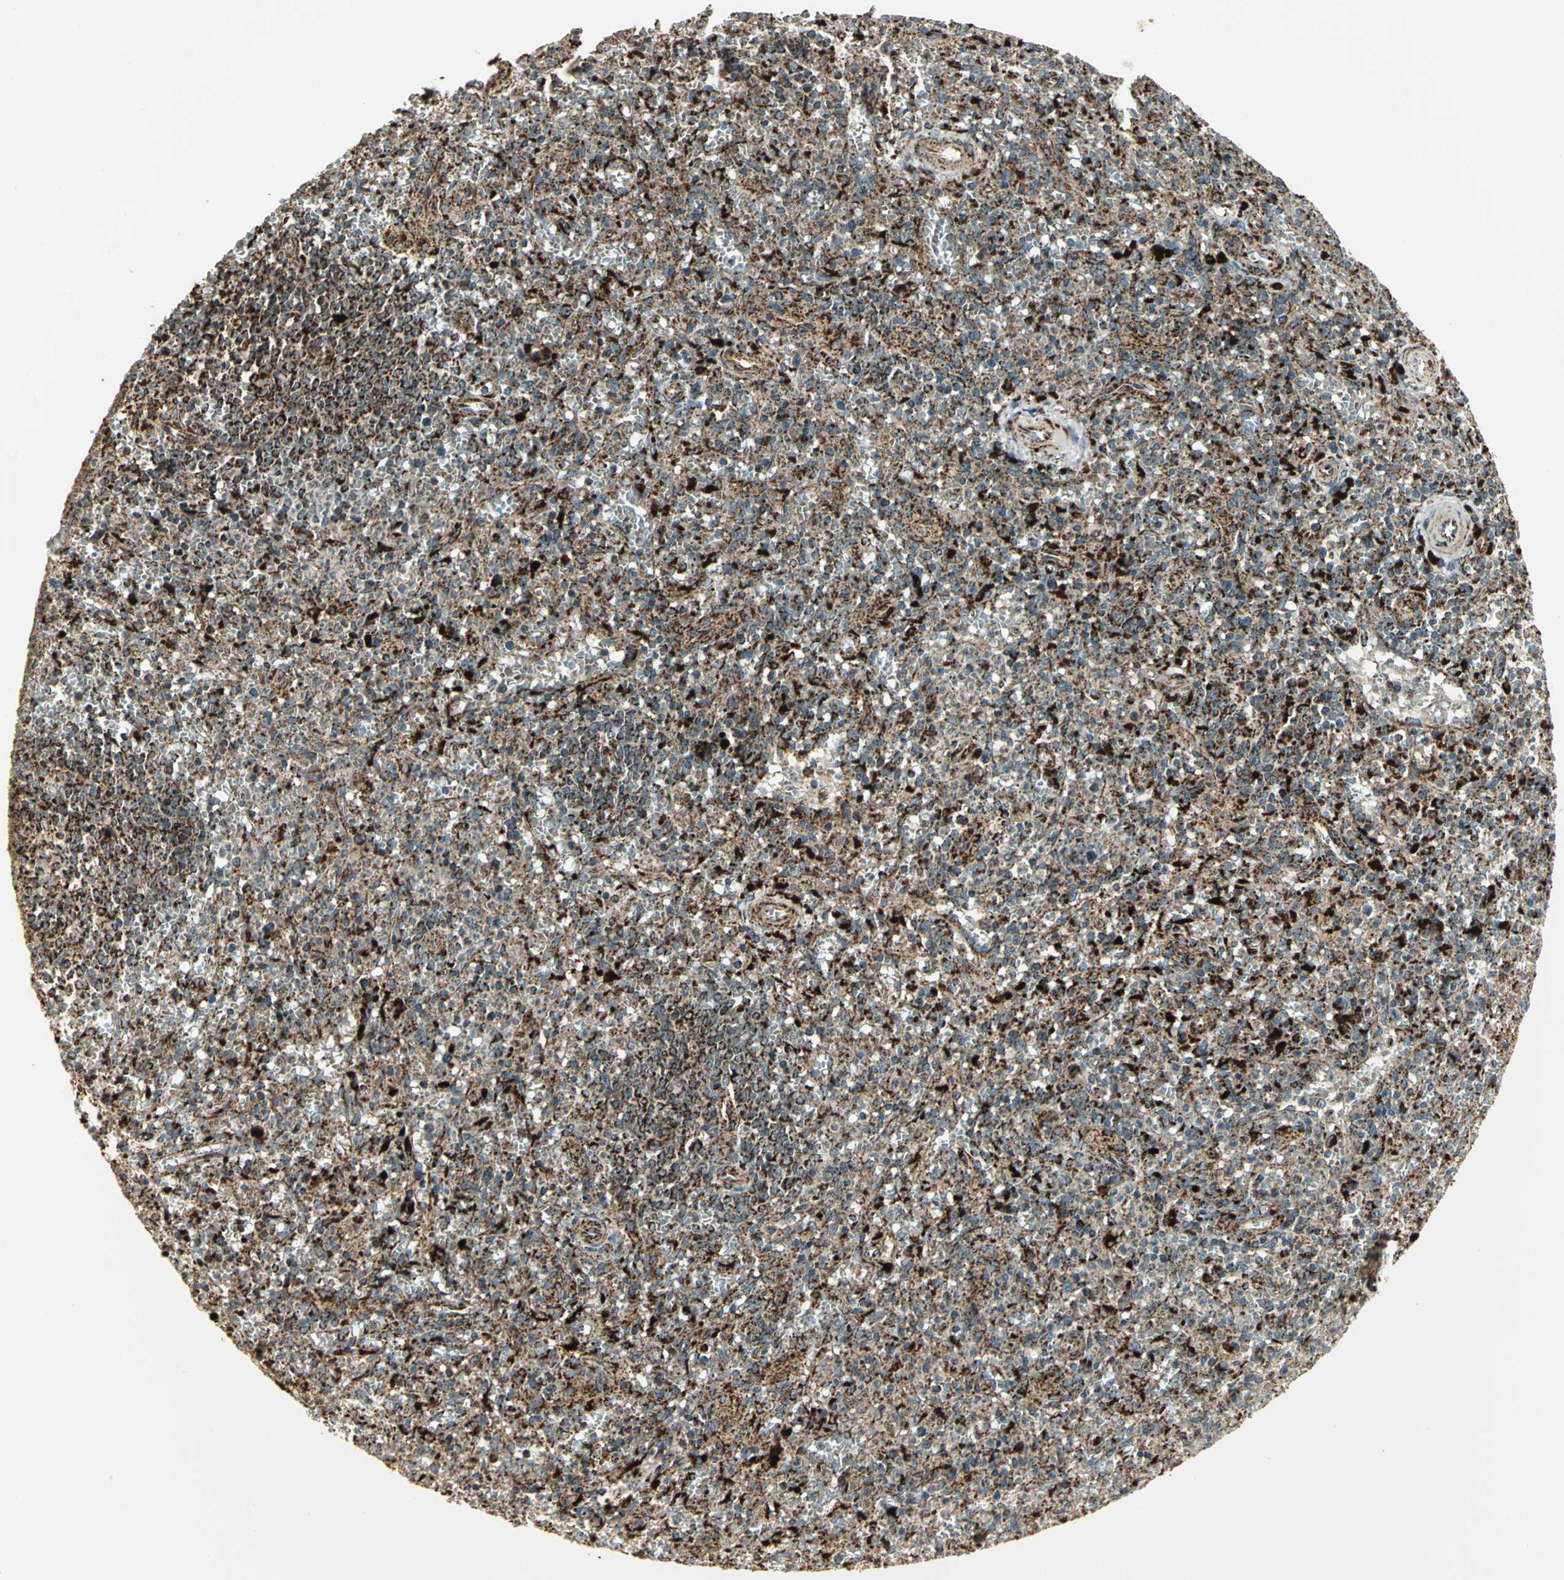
{"staining": {"intensity": "strong", "quantity": ">75%", "location": "cytoplasmic/membranous"}, "tissue": "spleen", "cell_type": "Cells in red pulp", "image_type": "normal", "snomed": [{"axis": "morphology", "description": "Normal tissue, NOS"}, {"axis": "topography", "description": "Spleen"}], "caption": "IHC micrograph of unremarkable spleen stained for a protein (brown), which displays high levels of strong cytoplasmic/membranous expression in approximately >75% of cells in red pulp.", "gene": "VDAC1", "patient": {"sex": "male", "age": 72}}